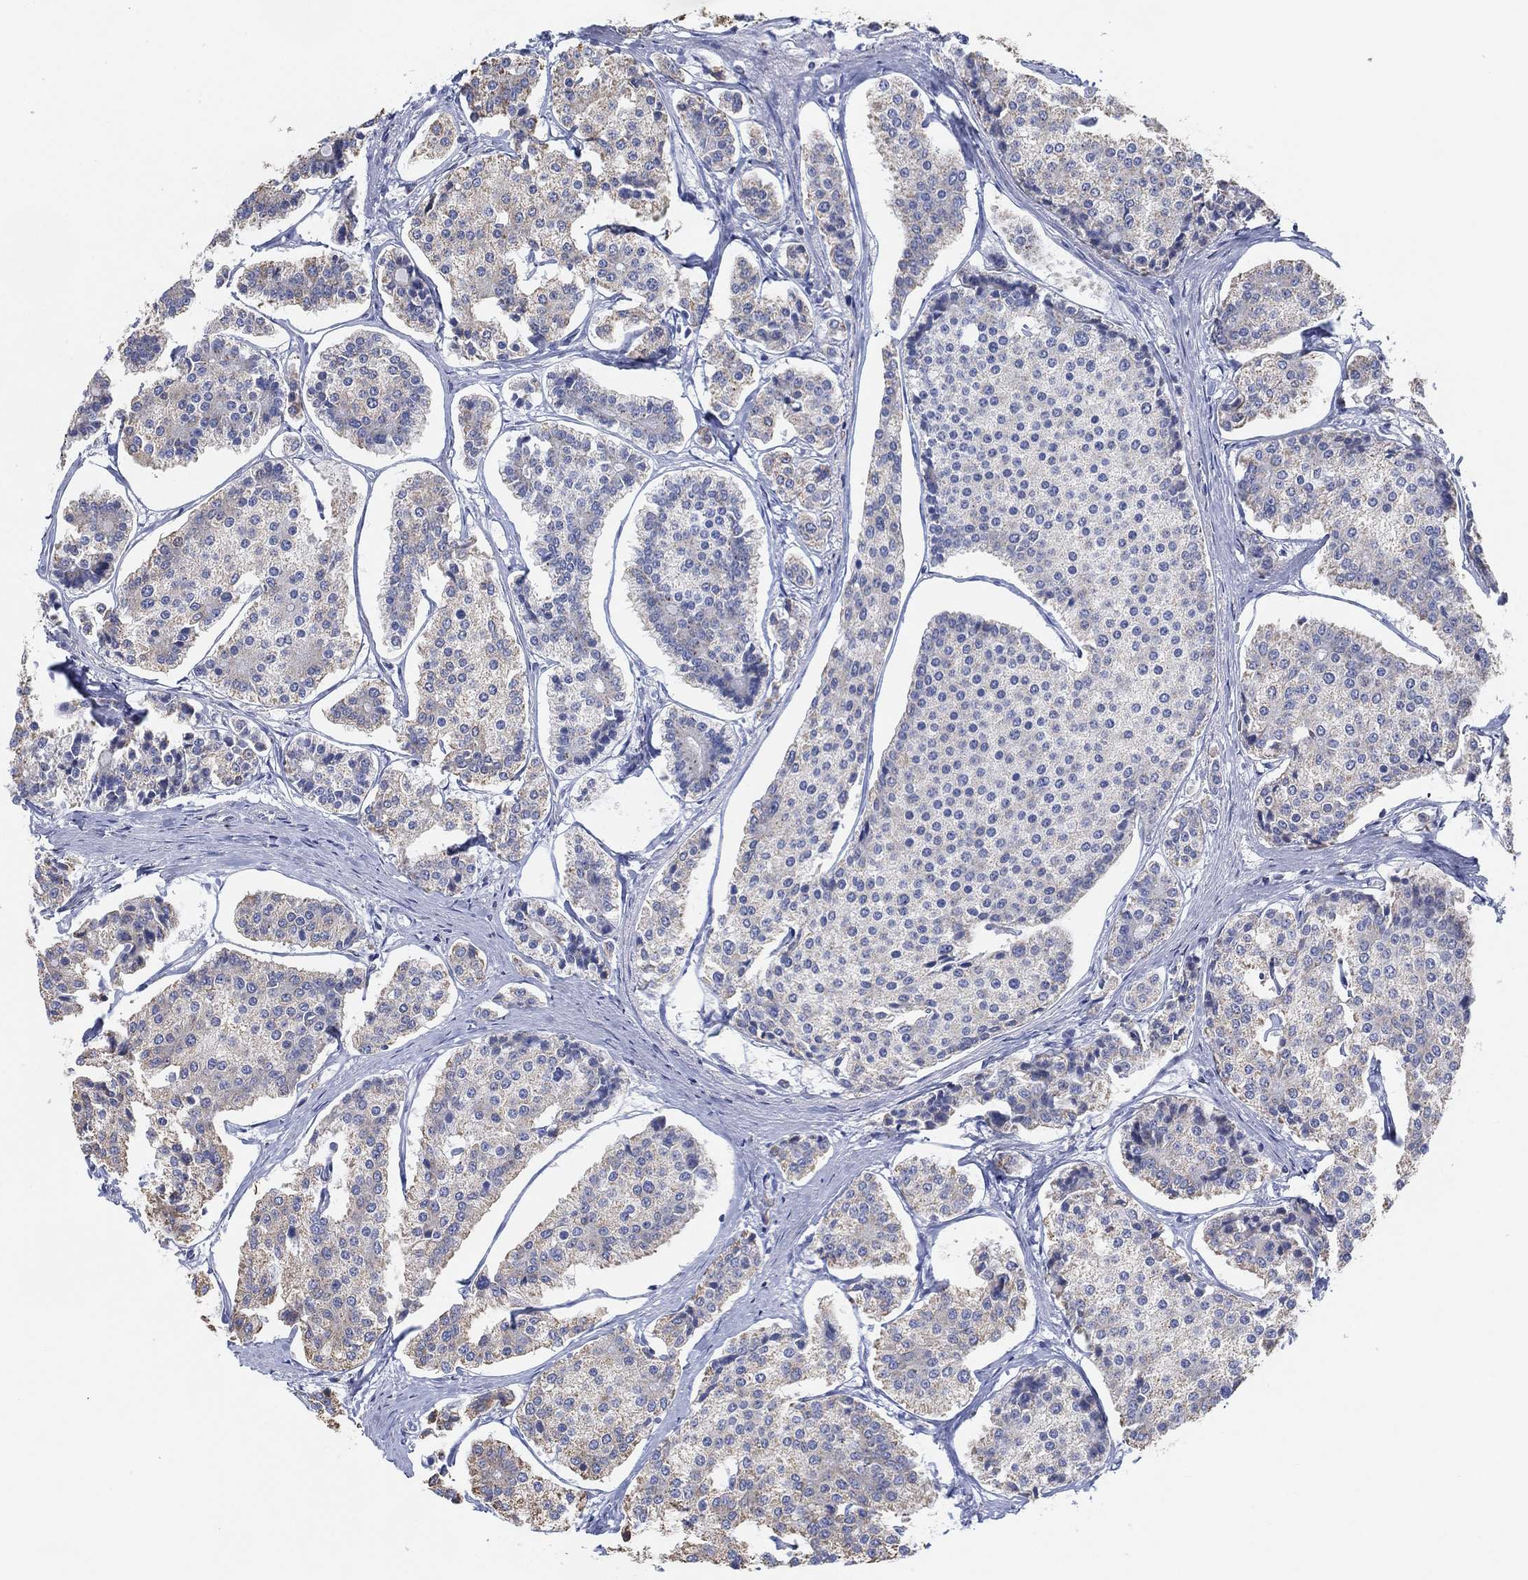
{"staining": {"intensity": "negative", "quantity": "none", "location": "none"}, "tissue": "carcinoid", "cell_type": "Tumor cells", "image_type": "cancer", "snomed": [{"axis": "morphology", "description": "Carcinoid, malignant, NOS"}, {"axis": "topography", "description": "Small intestine"}], "caption": "Immunohistochemical staining of carcinoid shows no significant positivity in tumor cells. The staining was performed using DAB to visualize the protein expression in brown, while the nuclei were stained in blue with hematoxylin (Magnification: 20x).", "gene": "CFTR", "patient": {"sex": "female", "age": 65}}